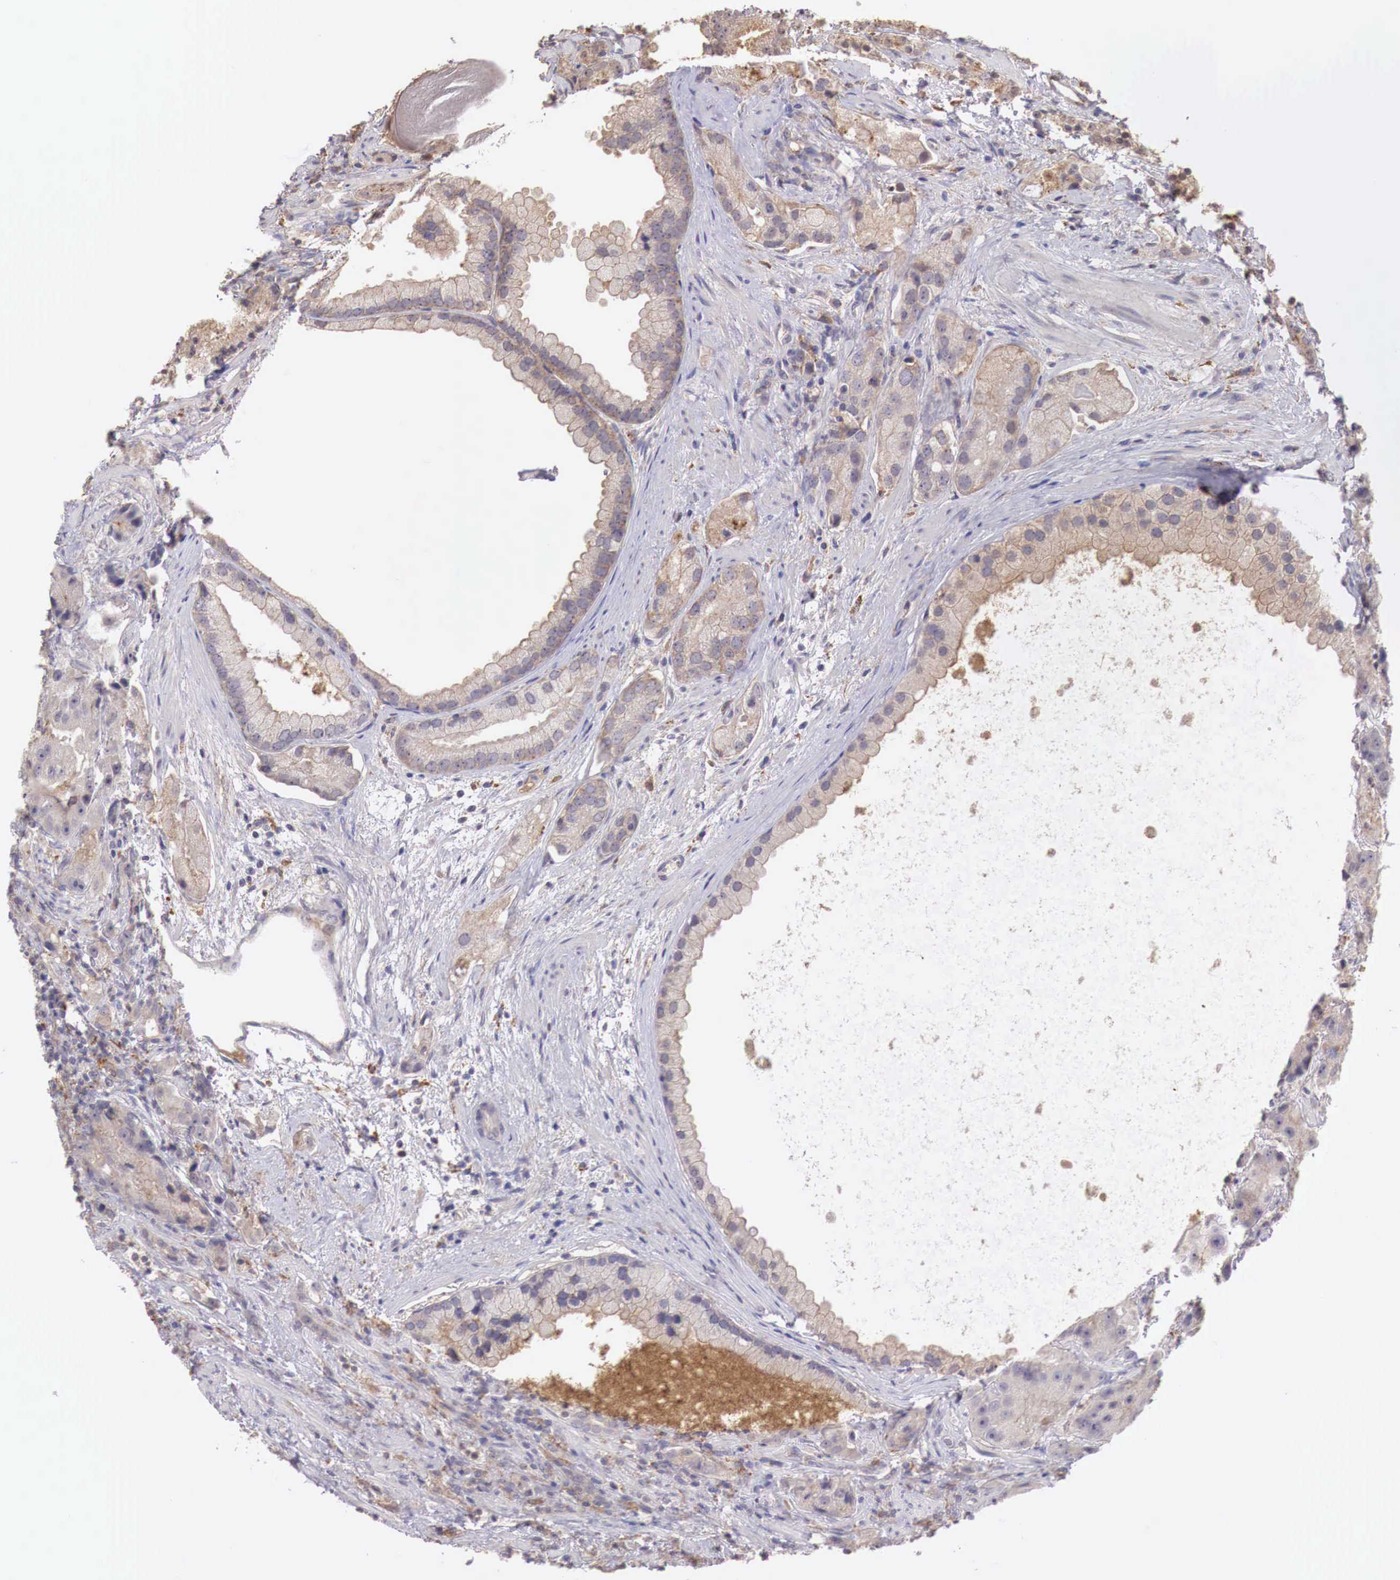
{"staining": {"intensity": "weak", "quantity": "25%-75%", "location": "cytoplasmic/membranous"}, "tissue": "prostate cancer", "cell_type": "Tumor cells", "image_type": "cancer", "snomed": [{"axis": "morphology", "description": "Adenocarcinoma, Medium grade"}, {"axis": "topography", "description": "Prostate"}], "caption": "IHC histopathology image of human medium-grade adenocarcinoma (prostate) stained for a protein (brown), which displays low levels of weak cytoplasmic/membranous positivity in approximately 25%-75% of tumor cells.", "gene": "CHRDL1", "patient": {"sex": "male", "age": 70}}